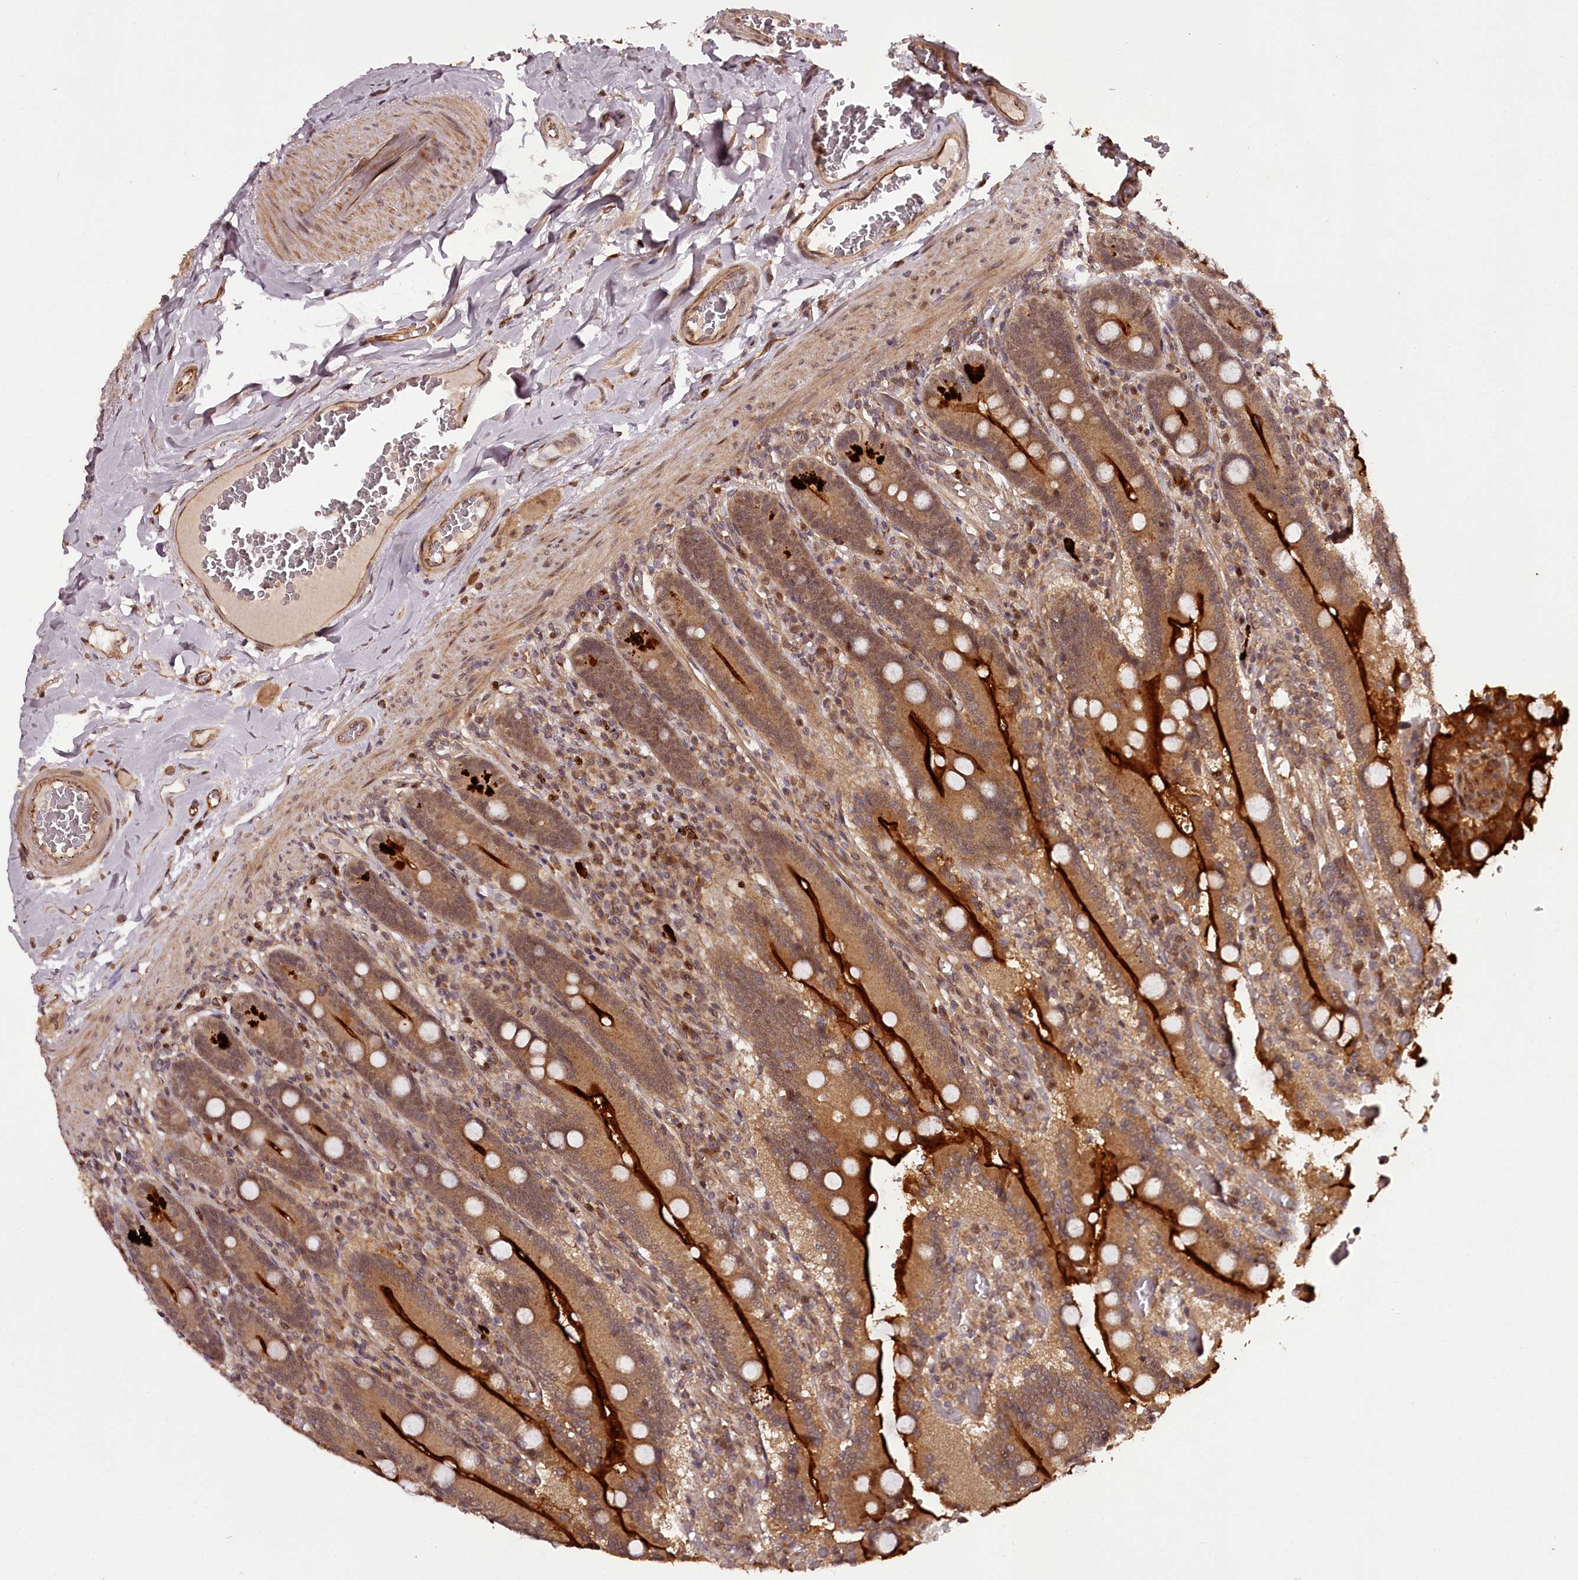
{"staining": {"intensity": "strong", "quantity": ">75%", "location": "cytoplasmic/membranous,nuclear"}, "tissue": "duodenum", "cell_type": "Glandular cells", "image_type": "normal", "snomed": [{"axis": "morphology", "description": "Normal tissue, NOS"}, {"axis": "topography", "description": "Duodenum"}], "caption": "This histopathology image shows immunohistochemistry staining of benign human duodenum, with high strong cytoplasmic/membranous,nuclear positivity in about >75% of glandular cells.", "gene": "MAML3", "patient": {"sex": "female", "age": 62}}